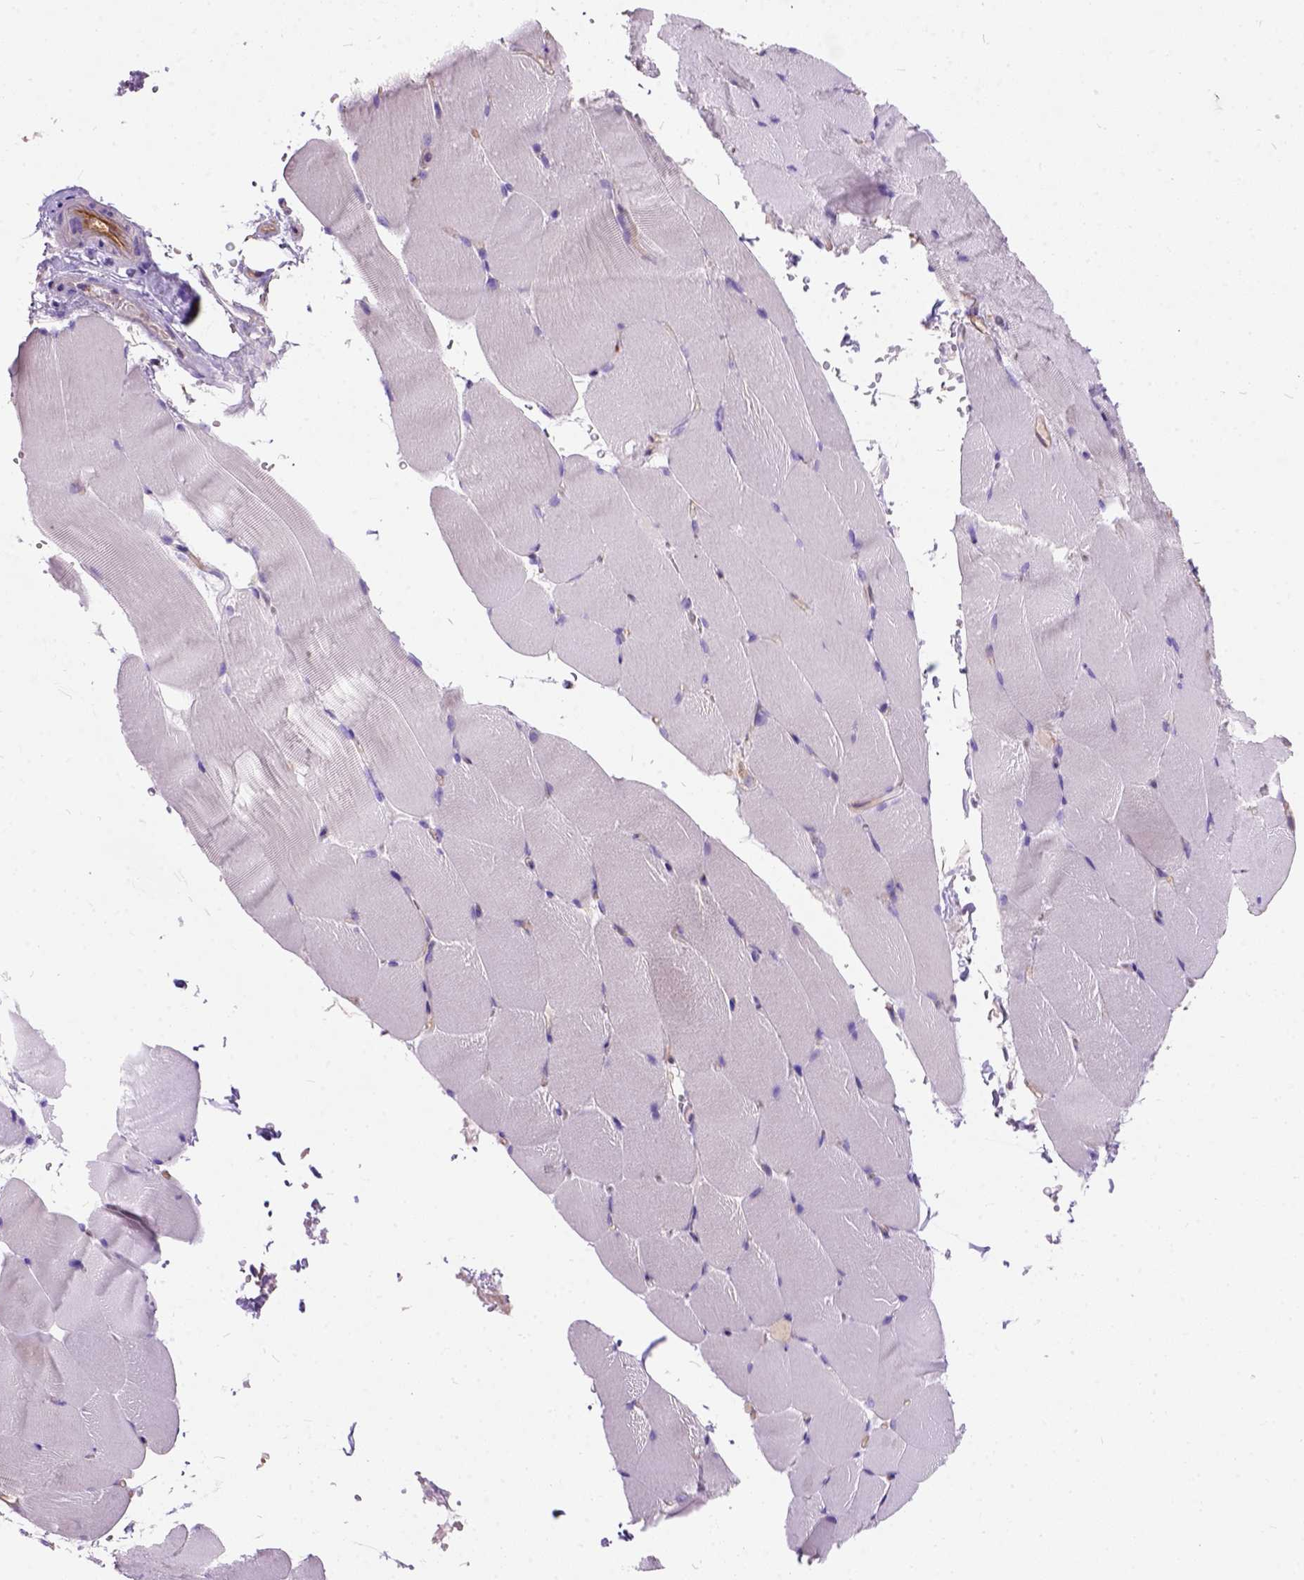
{"staining": {"intensity": "negative", "quantity": "none", "location": "none"}, "tissue": "skeletal muscle", "cell_type": "Myocytes", "image_type": "normal", "snomed": [{"axis": "morphology", "description": "Normal tissue, NOS"}, {"axis": "topography", "description": "Skeletal muscle"}], "caption": "The immunohistochemistry image has no significant positivity in myocytes of skeletal muscle. (DAB (3,3'-diaminobenzidine) immunohistochemistry with hematoxylin counter stain).", "gene": "SEMA4F", "patient": {"sex": "female", "age": 37}}